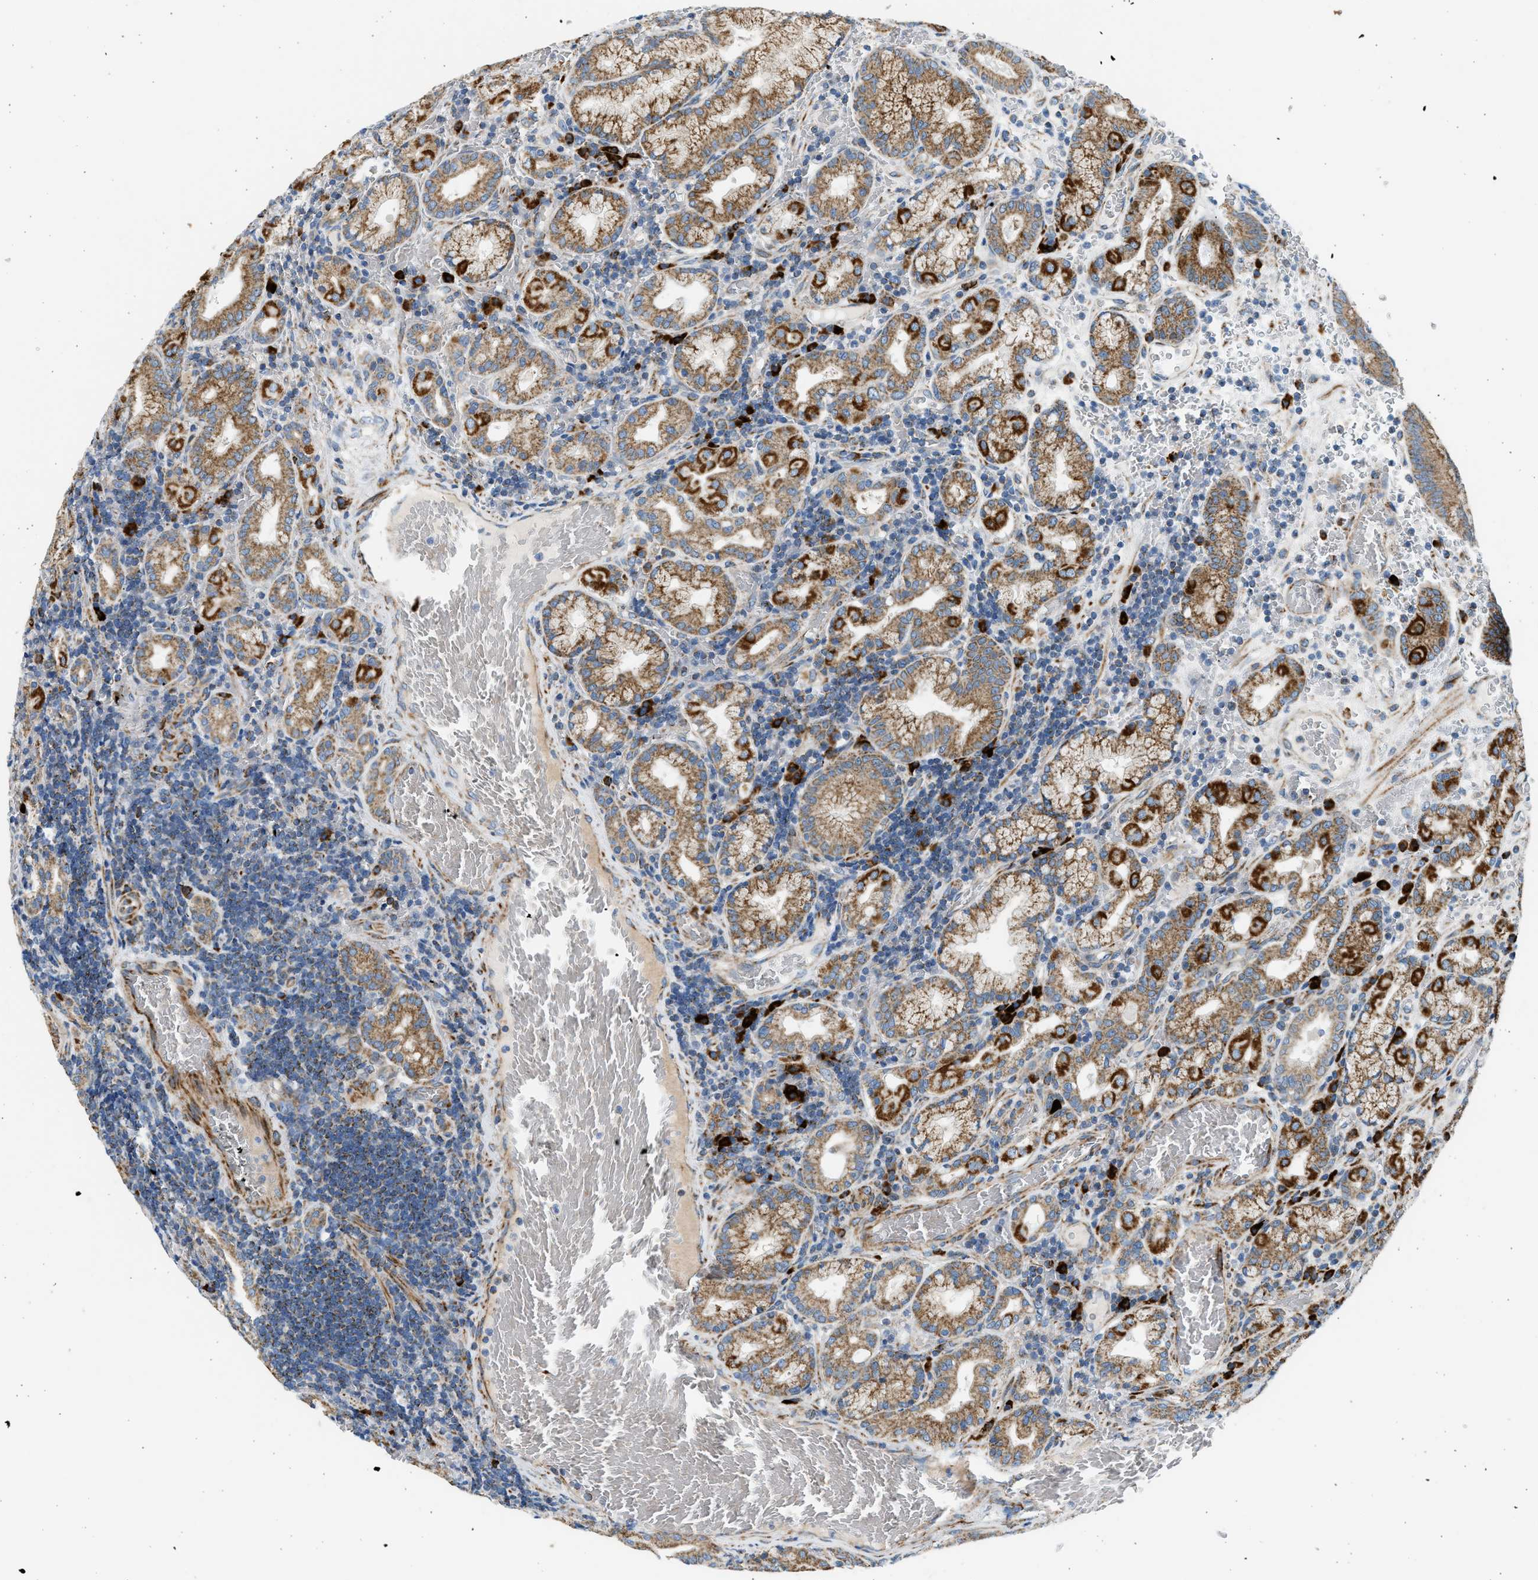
{"staining": {"intensity": "strong", "quantity": ">75%", "location": "cytoplasmic/membranous"}, "tissue": "stomach", "cell_type": "Glandular cells", "image_type": "normal", "snomed": [{"axis": "morphology", "description": "Normal tissue, NOS"}, {"axis": "morphology", "description": "Carcinoid, malignant, NOS"}, {"axis": "topography", "description": "Stomach, upper"}], "caption": "Immunohistochemistry (IHC) (DAB (3,3'-diaminobenzidine)) staining of unremarkable stomach reveals strong cytoplasmic/membranous protein expression in approximately >75% of glandular cells. (IHC, brightfield microscopy, high magnification).", "gene": "KCNMB3", "patient": {"sex": "male", "age": 39}}